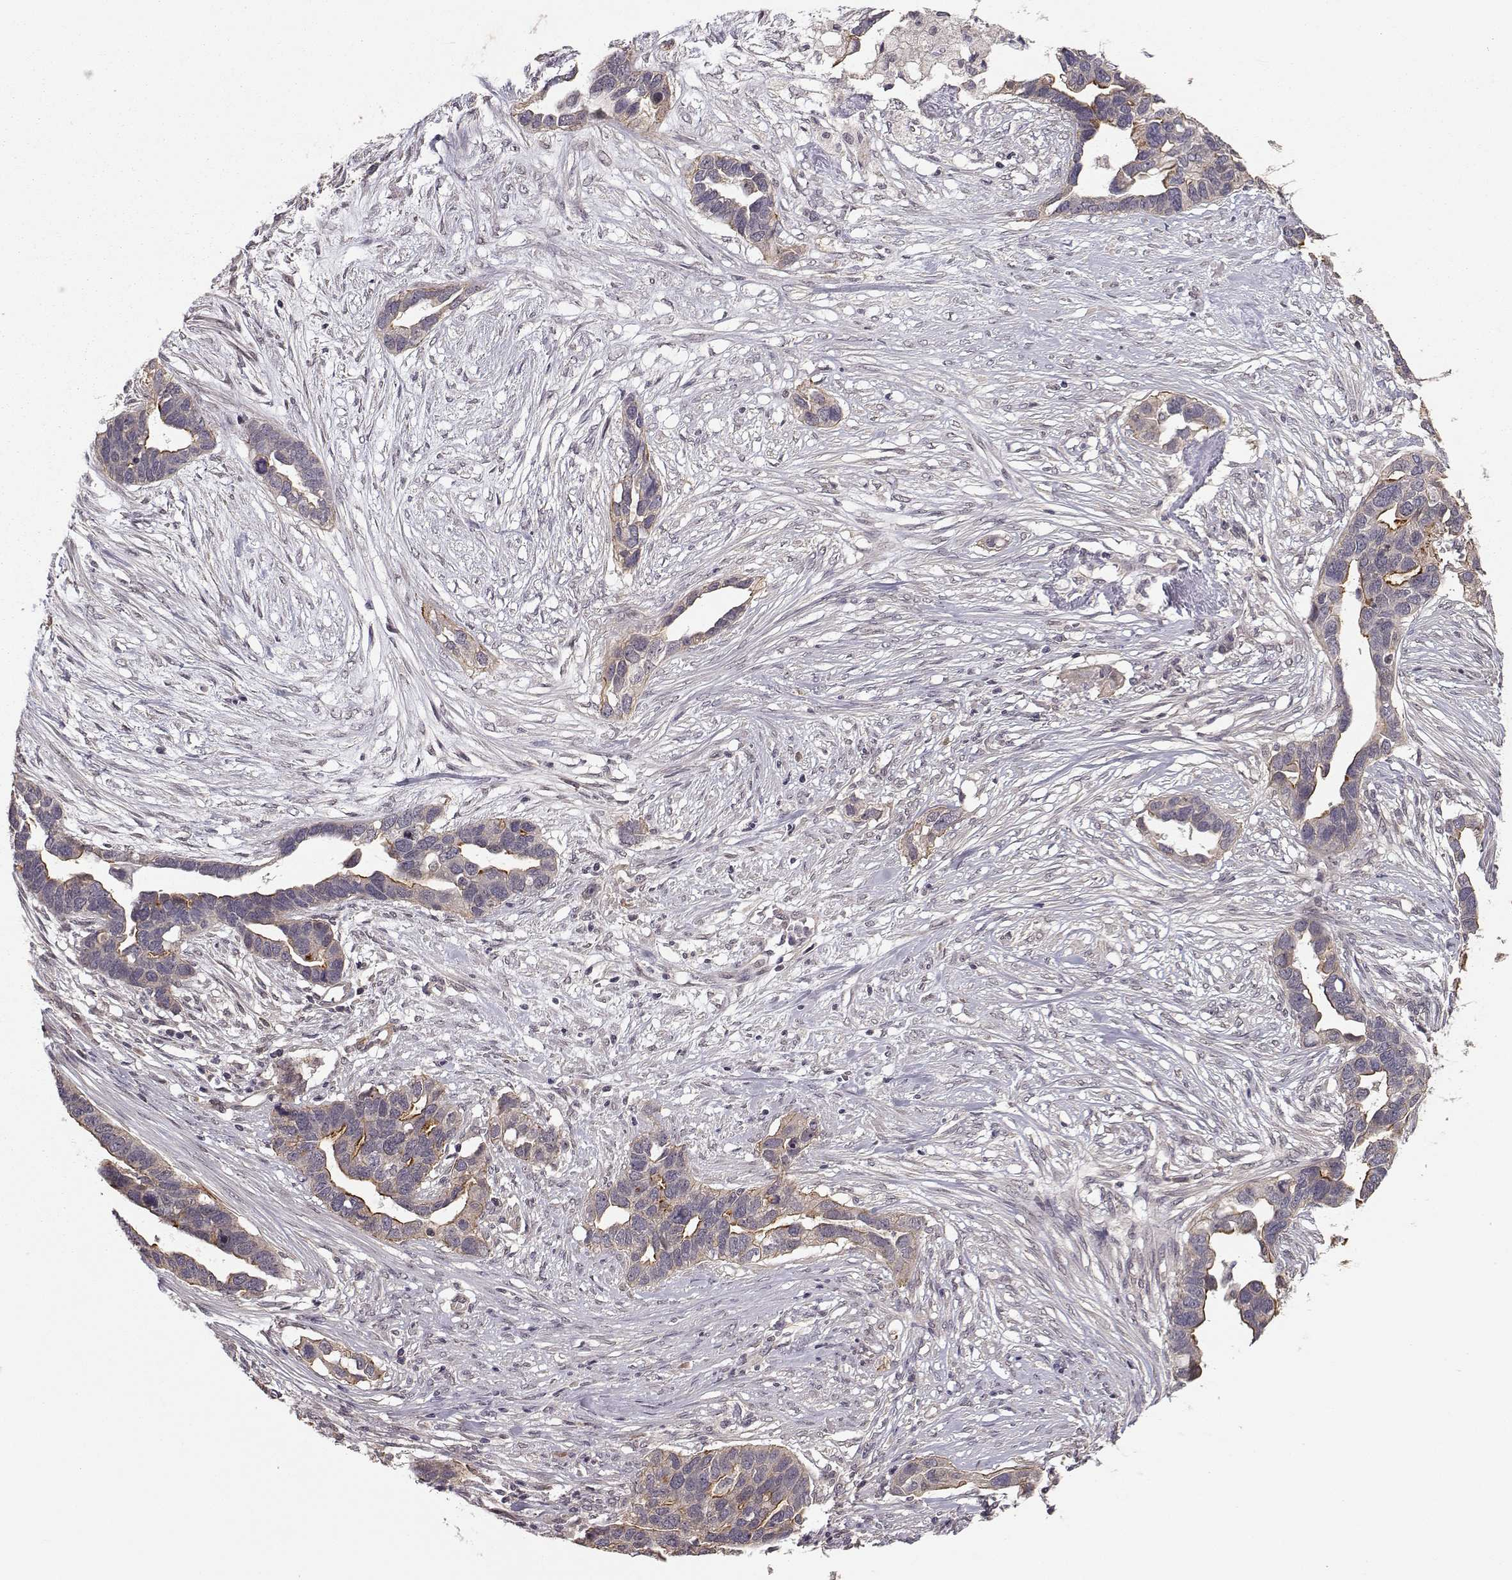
{"staining": {"intensity": "moderate", "quantity": "<25%", "location": "cytoplasmic/membranous"}, "tissue": "ovarian cancer", "cell_type": "Tumor cells", "image_type": "cancer", "snomed": [{"axis": "morphology", "description": "Cystadenocarcinoma, serous, NOS"}, {"axis": "topography", "description": "Ovary"}], "caption": "Tumor cells reveal low levels of moderate cytoplasmic/membranous expression in about <25% of cells in ovarian serous cystadenocarcinoma.", "gene": "PLEKHG3", "patient": {"sex": "female", "age": 54}}